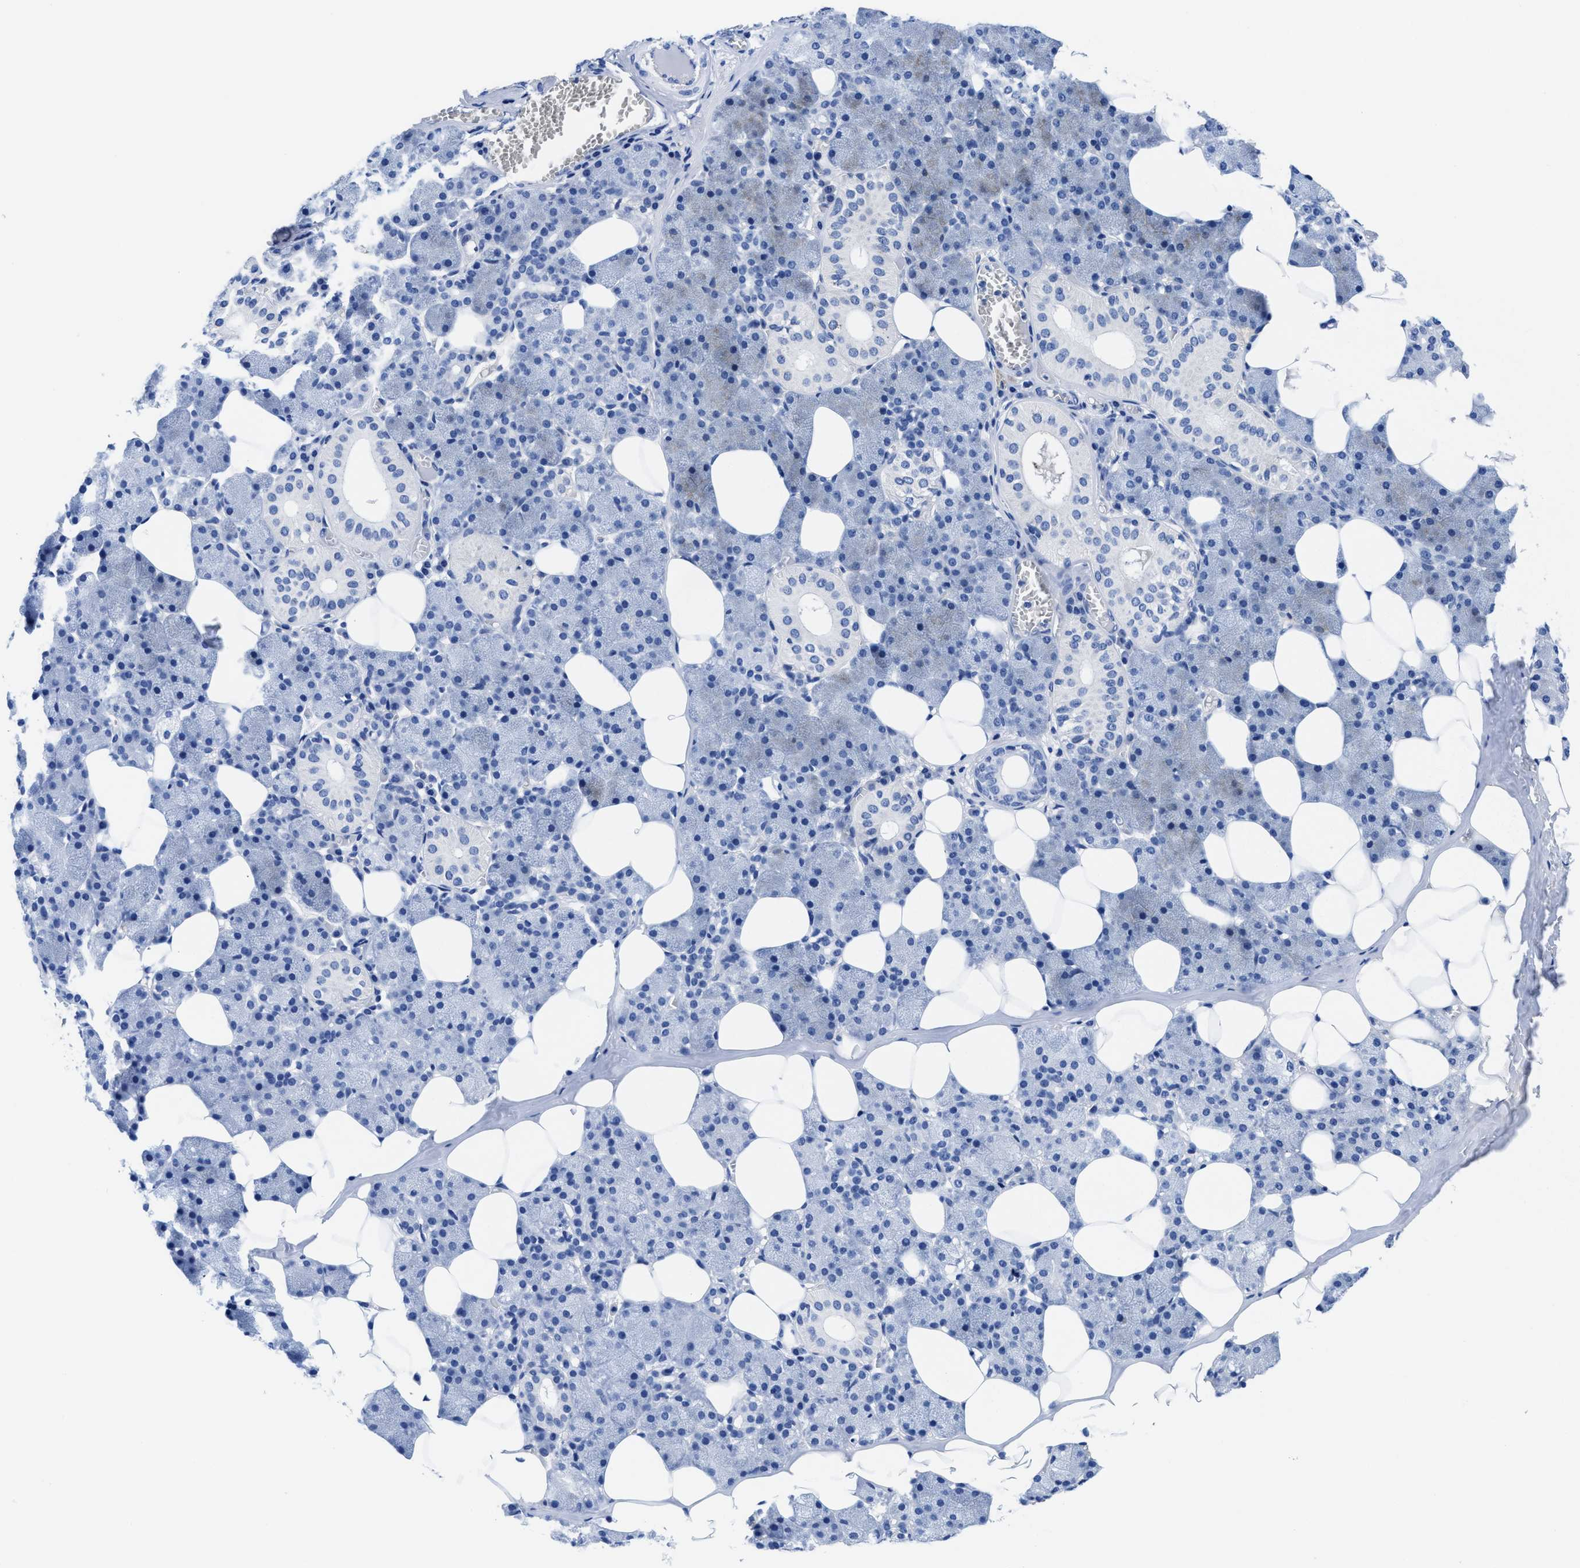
{"staining": {"intensity": "negative", "quantity": "none", "location": "none"}, "tissue": "salivary gland", "cell_type": "Glandular cells", "image_type": "normal", "snomed": [{"axis": "morphology", "description": "Normal tissue, NOS"}, {"axis": "topography", "description": "Salivary gland"}], "caption": "IHC histopathology image of unremarkable human salivary gland stained for a protein (brown), which exhibits no positivity in glandular cells.", "gene": "DHRS13", "patient": {"sex": "female", "age": 33}}